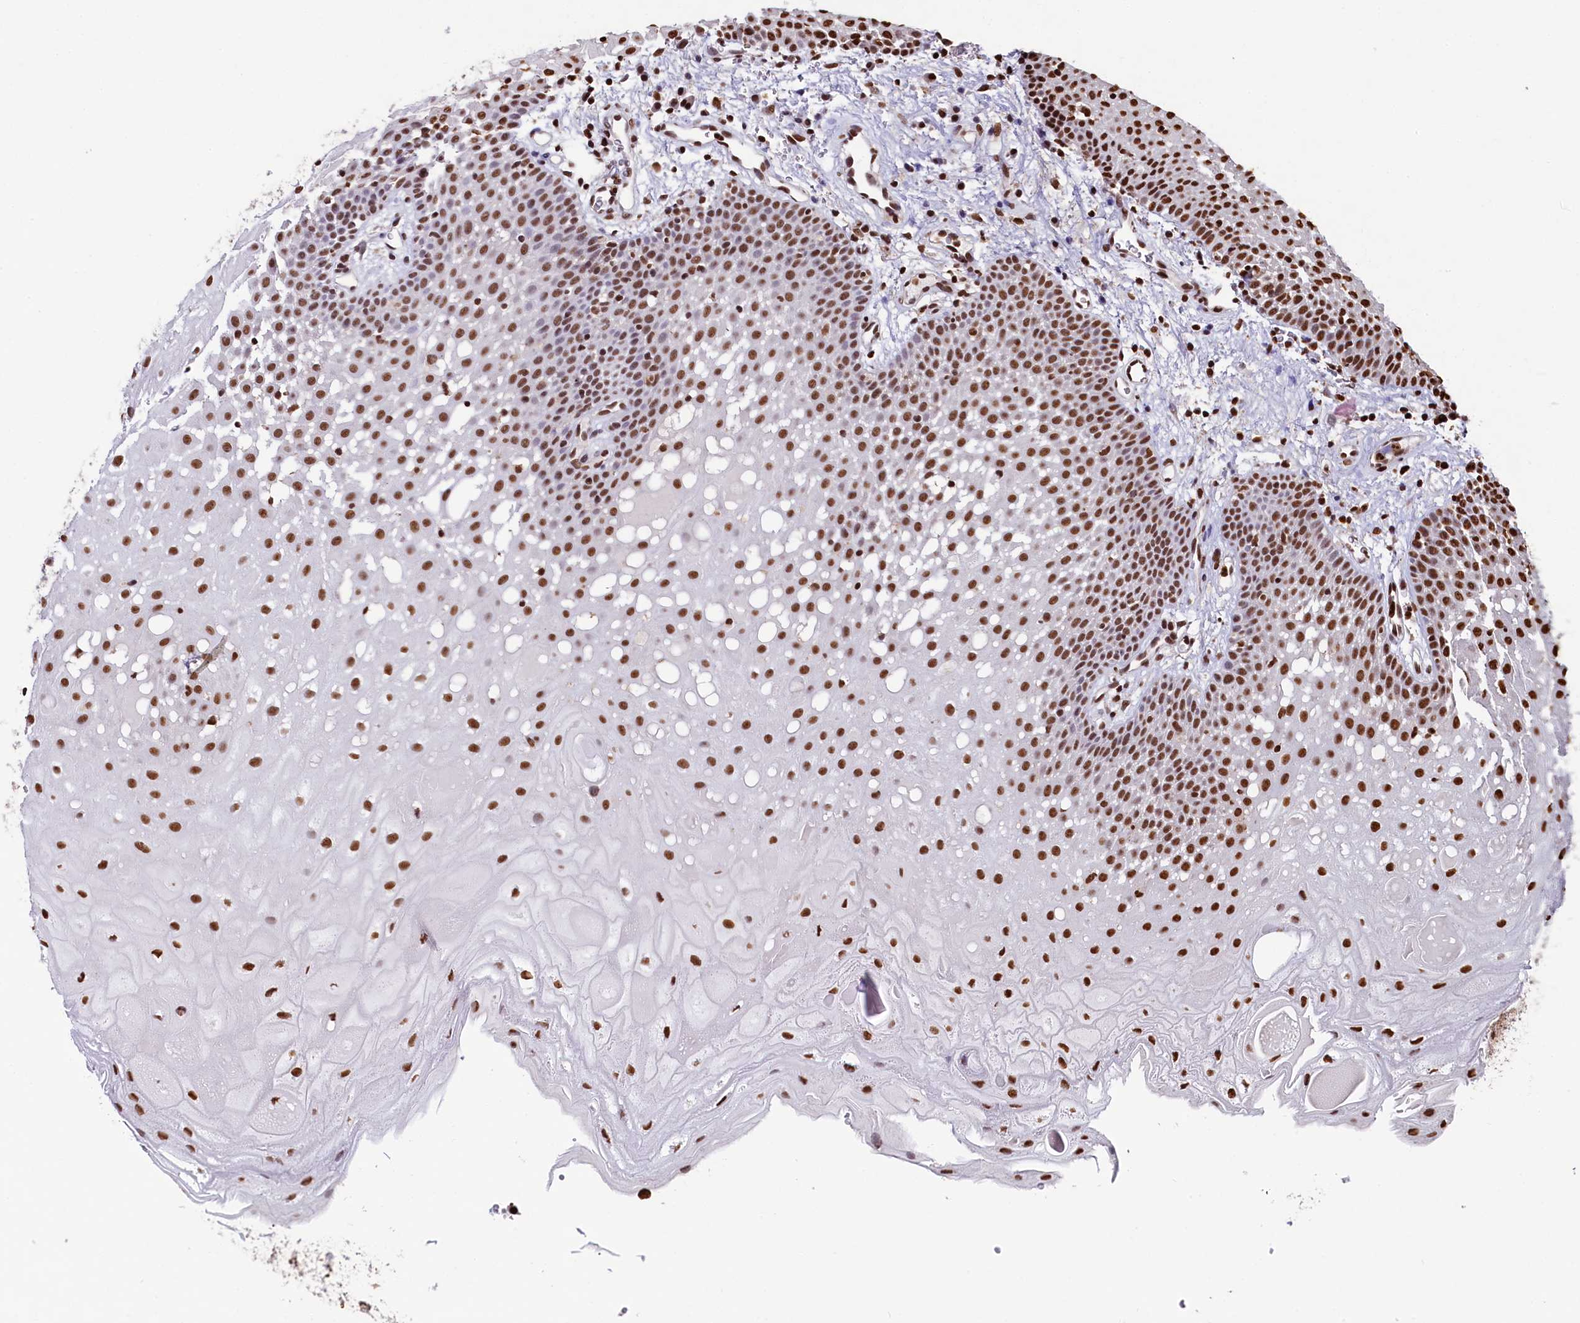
{"staining": {"intensity": "strong", "quantity": ">75%", "location": "nuclear"}, "tissue": "oral mucosa", "cell_type": "Squamous epithelial cells", "image_type": "normal", "snomed": [{"axis": "morphology", "description": "Normal tissue, NOS"}, {"axis": "topography", "description": "Oral tissue"}], "caption": "DAB immunohistochemical staining of normal human oral mucosa displays strong nuclear protein staining in about >75% of squamous epithelial cells.", "gene": "SNRPD2", "patient": {"sex": "male", "age": 74}}